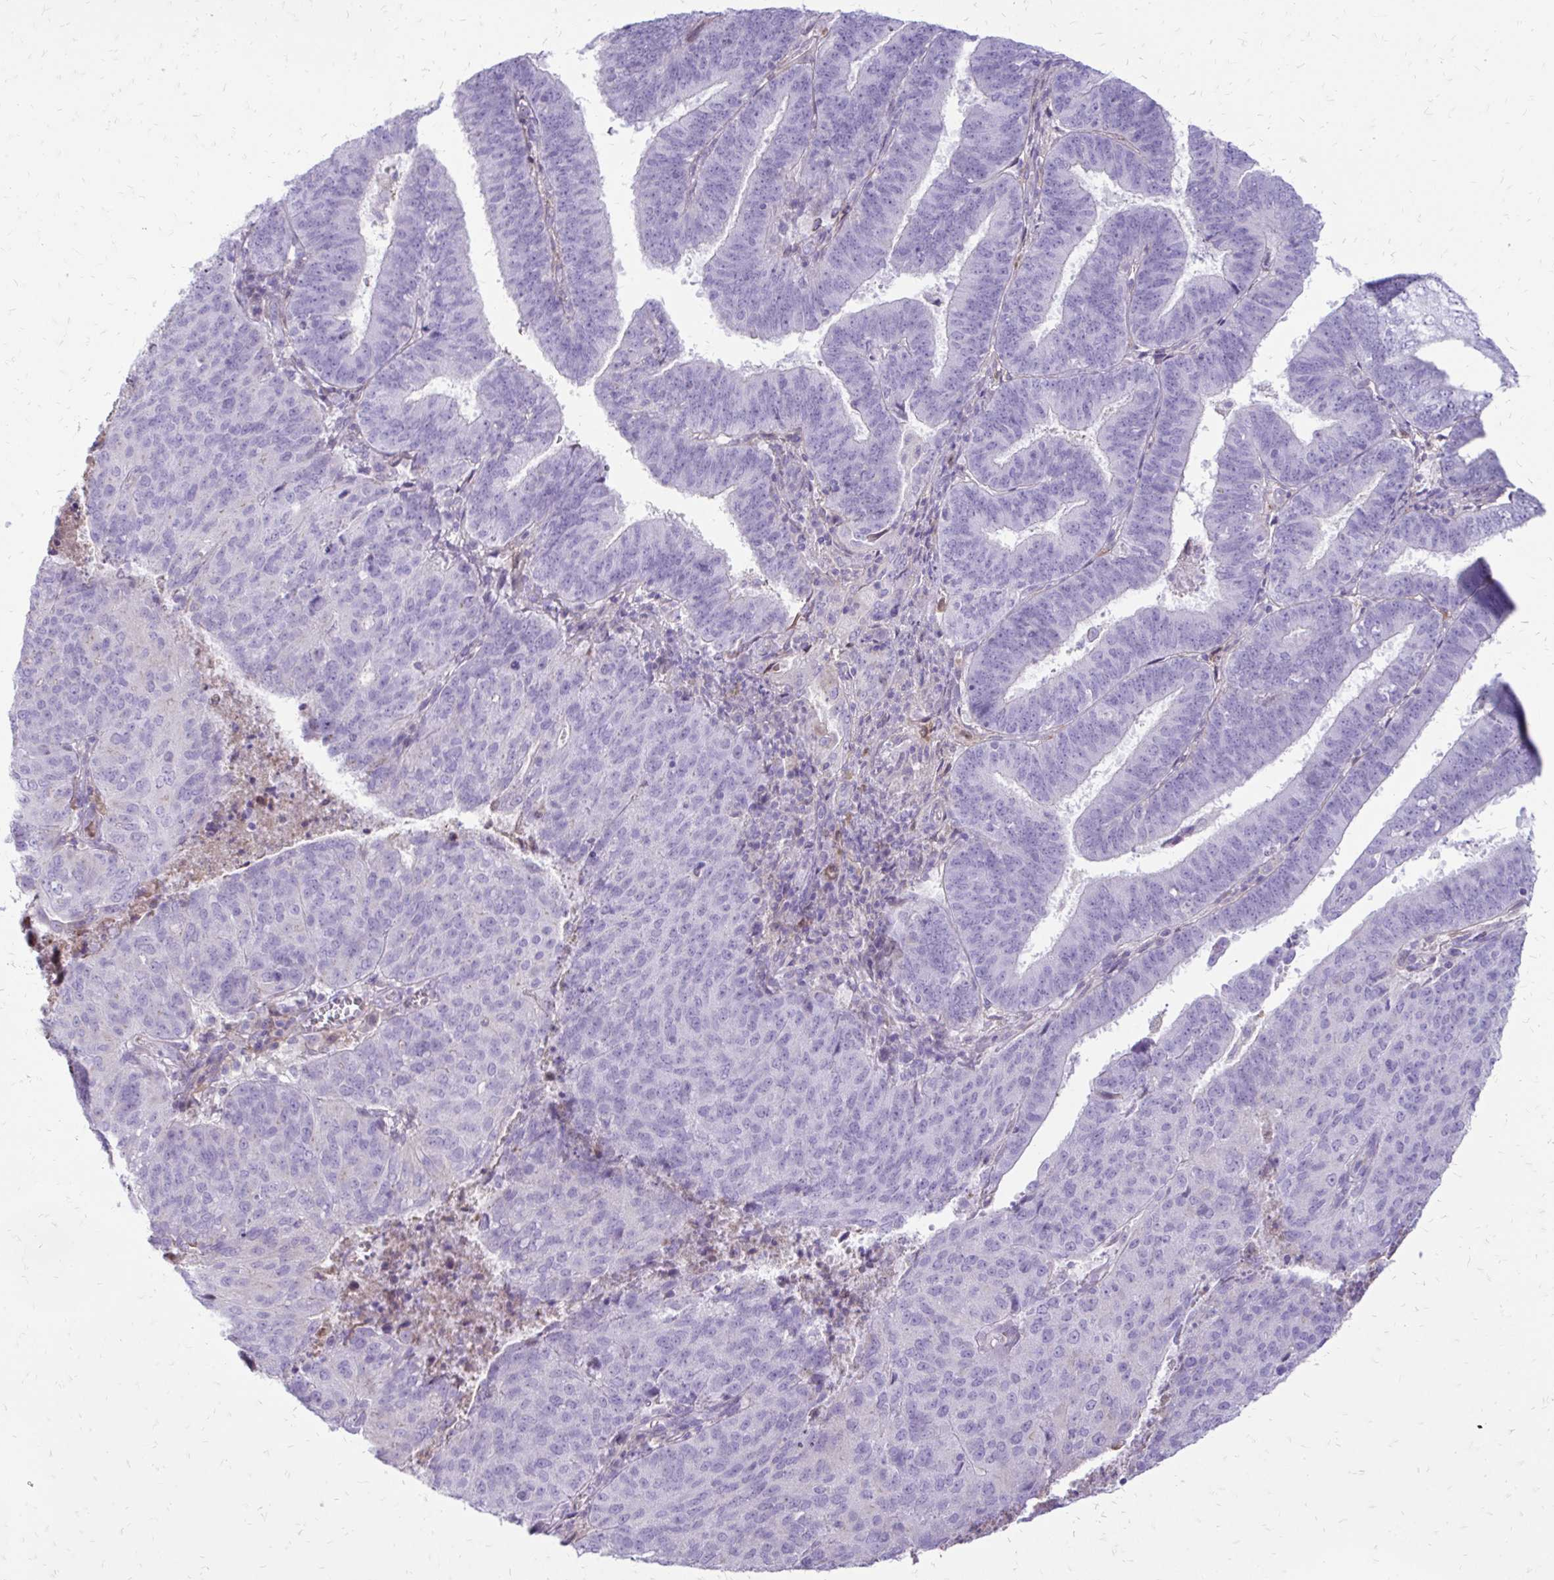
{"staining": {"intensity": "negative", "quantity": "none", "location": "none"}, "tissue": "endometrial cancer", "cell_type": "Tumor cells", "image_type": "cancer", "snomed": [{"axis": "morphology", "description": "Adenocarcinoma, NOS"}, {"axis": "topography", "description": "Endometrium"}], "caption": "The histopathology image shows no significant positivity in tumor cells of endometrial cancer (adenocarcinoma).", "gene": "SIGLEC11", "patient": {"sex": "female", "age": 82}}